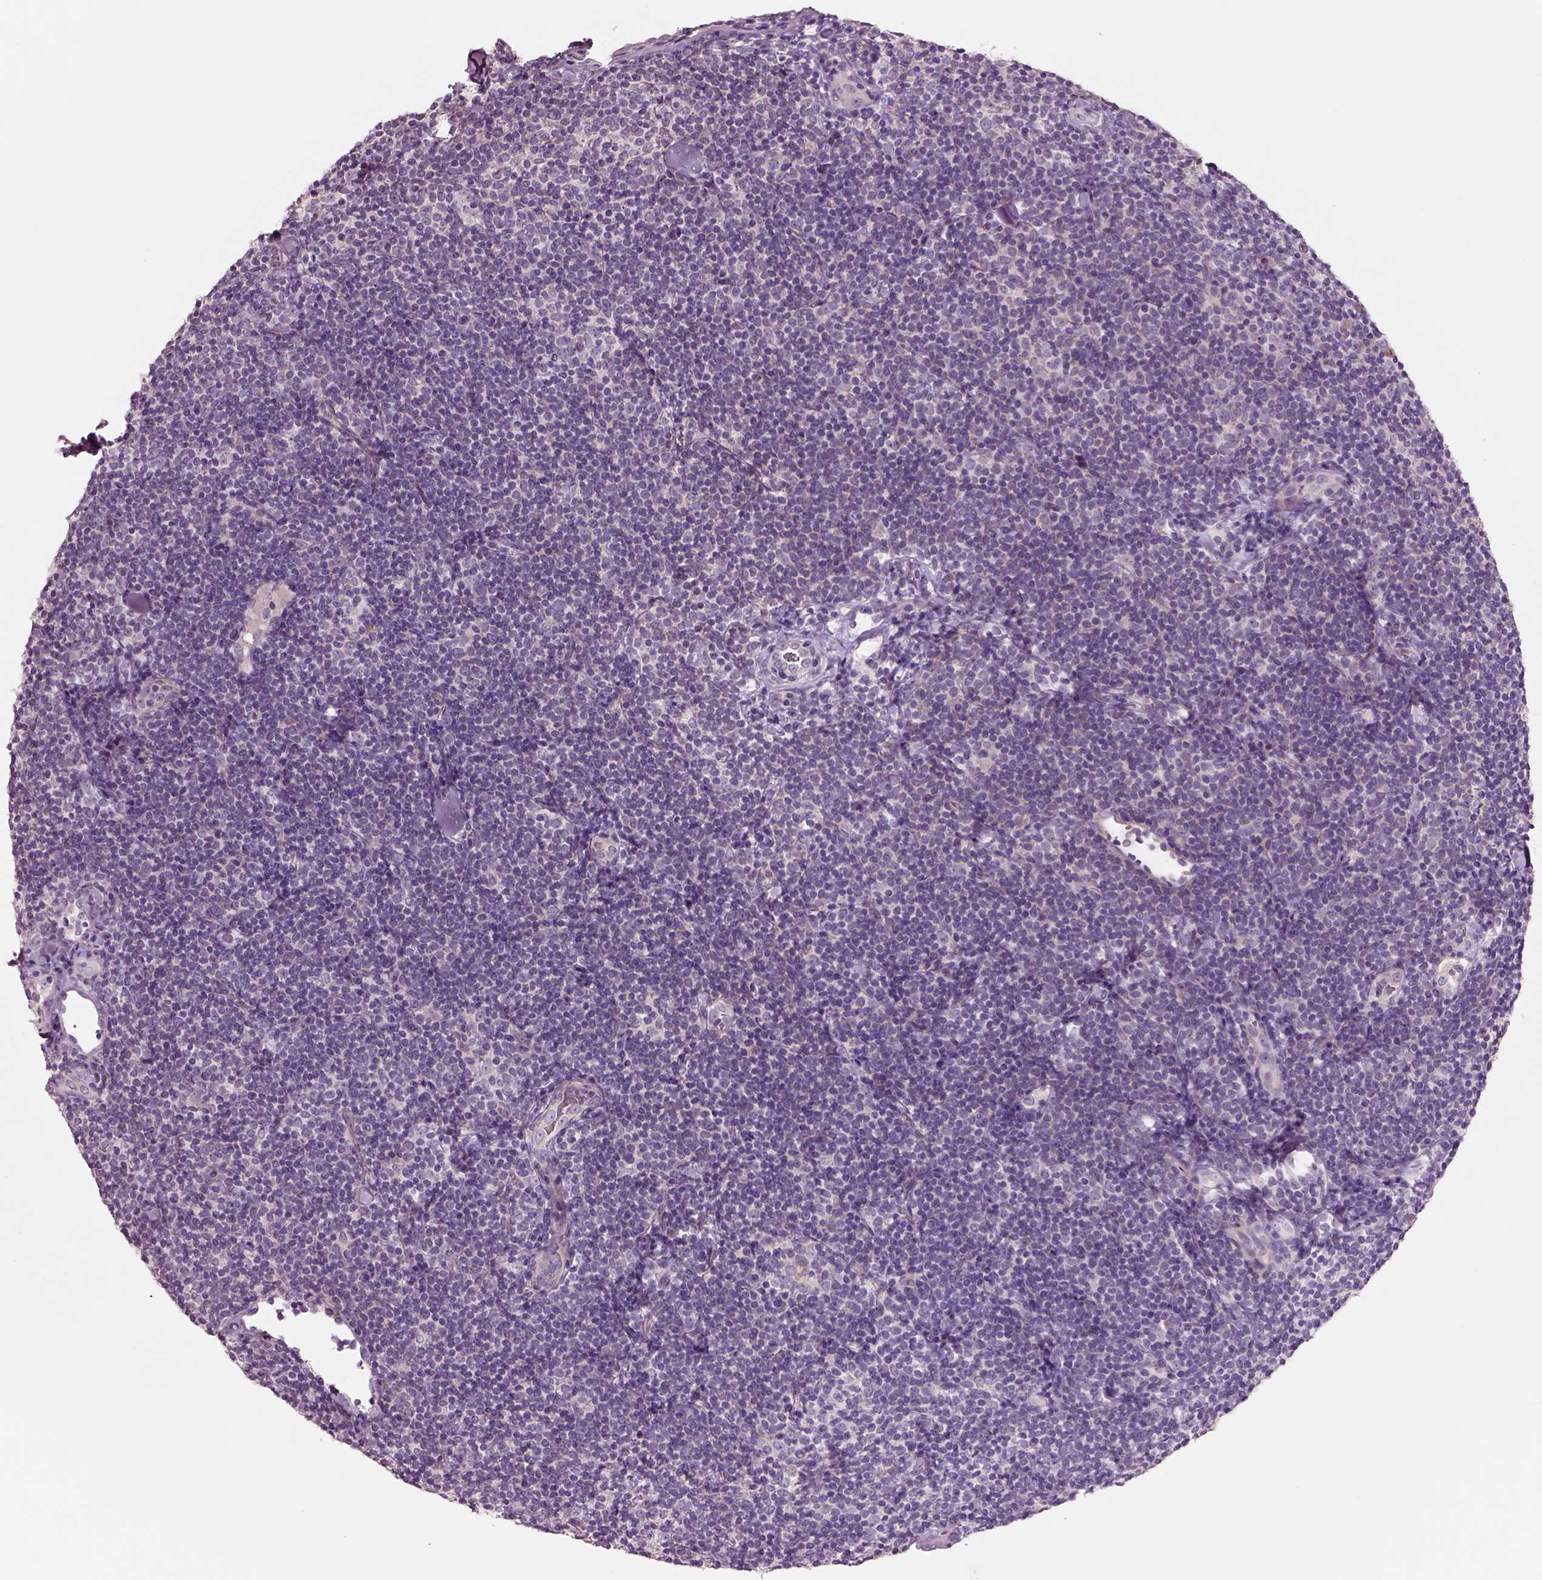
{"staining": {"intensity": "negative", "quantity": "none", "location": "none"}, "tissue": "lymphoma", "cell_type": "Tumor cells", "image_type": "cancer", "snomed": [{"axis": "morphology", "description": "Malignant lymphoma, non-Hodgkin's type, Low grade"}, {"axis": "topography", "description": "Lymph node"}], "caption": "There is no significant positivity in tumor cells of malignant lymphoma, non-Hodgkin's type (low-grade).", "gene": "PLPP7", "patient": {"sex": "female", "age": 56}}